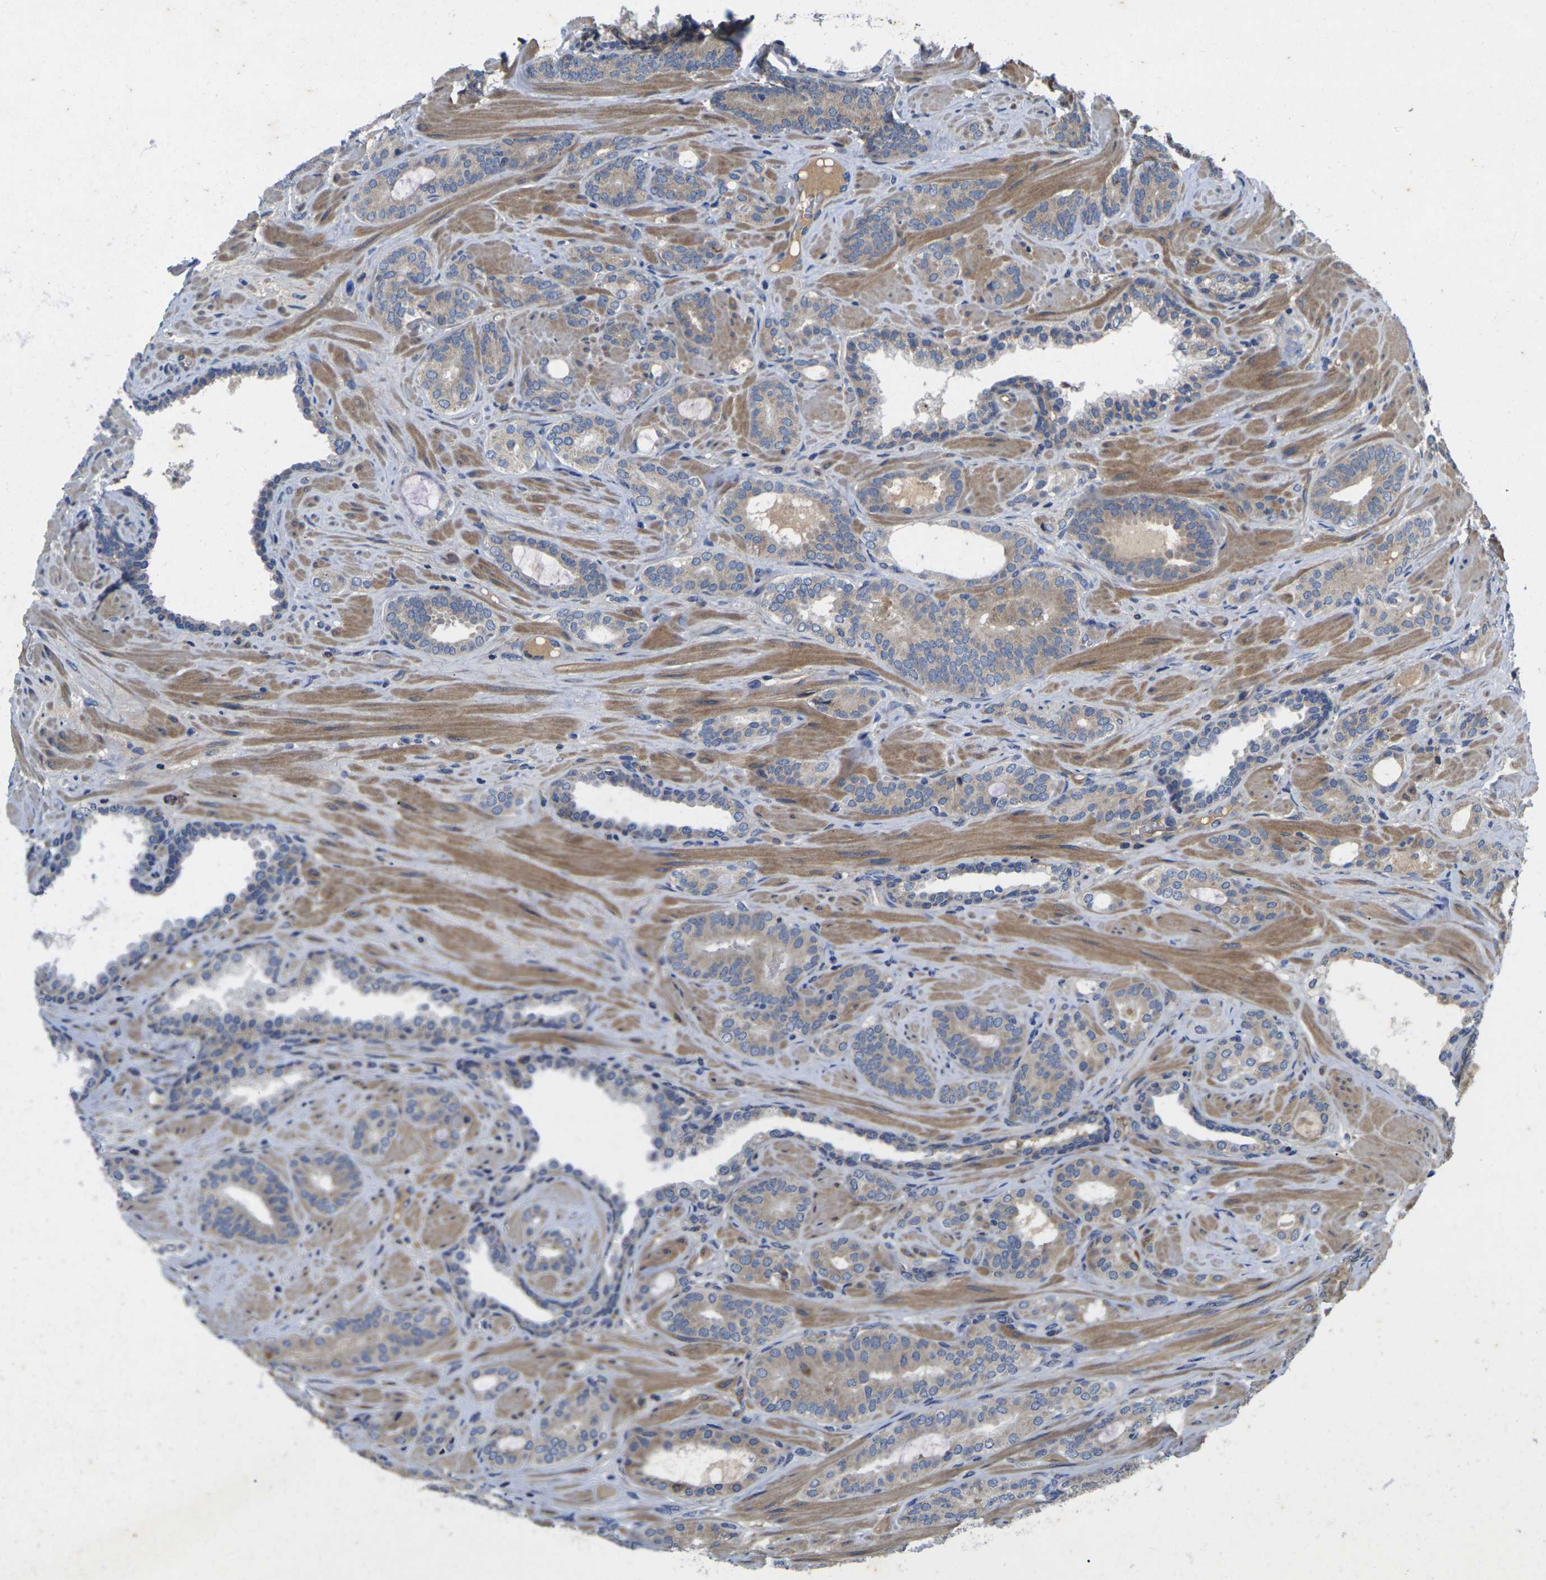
{"staining": {"intensity": "weak", "quantity": ">75%", "location": "cytoplasmic/membranous"}, "tissue": "prostate cancer", "cell_type": "Tumor cells", "image_type": "cancer", "snomed": [{"axis": "morphology", "description": "Adenocarcinoma, Low grade"}, {"axis": "topography", "description": "Prostate"}], "caption": "This is an image of IHC staining of prostate low-grade adenocarcinoma, which shows weak positivity in the cytoplasmic/membranous of tumor cells.", "gene": "KIF1B", "patient": {"sex": "male", "age": 63}}